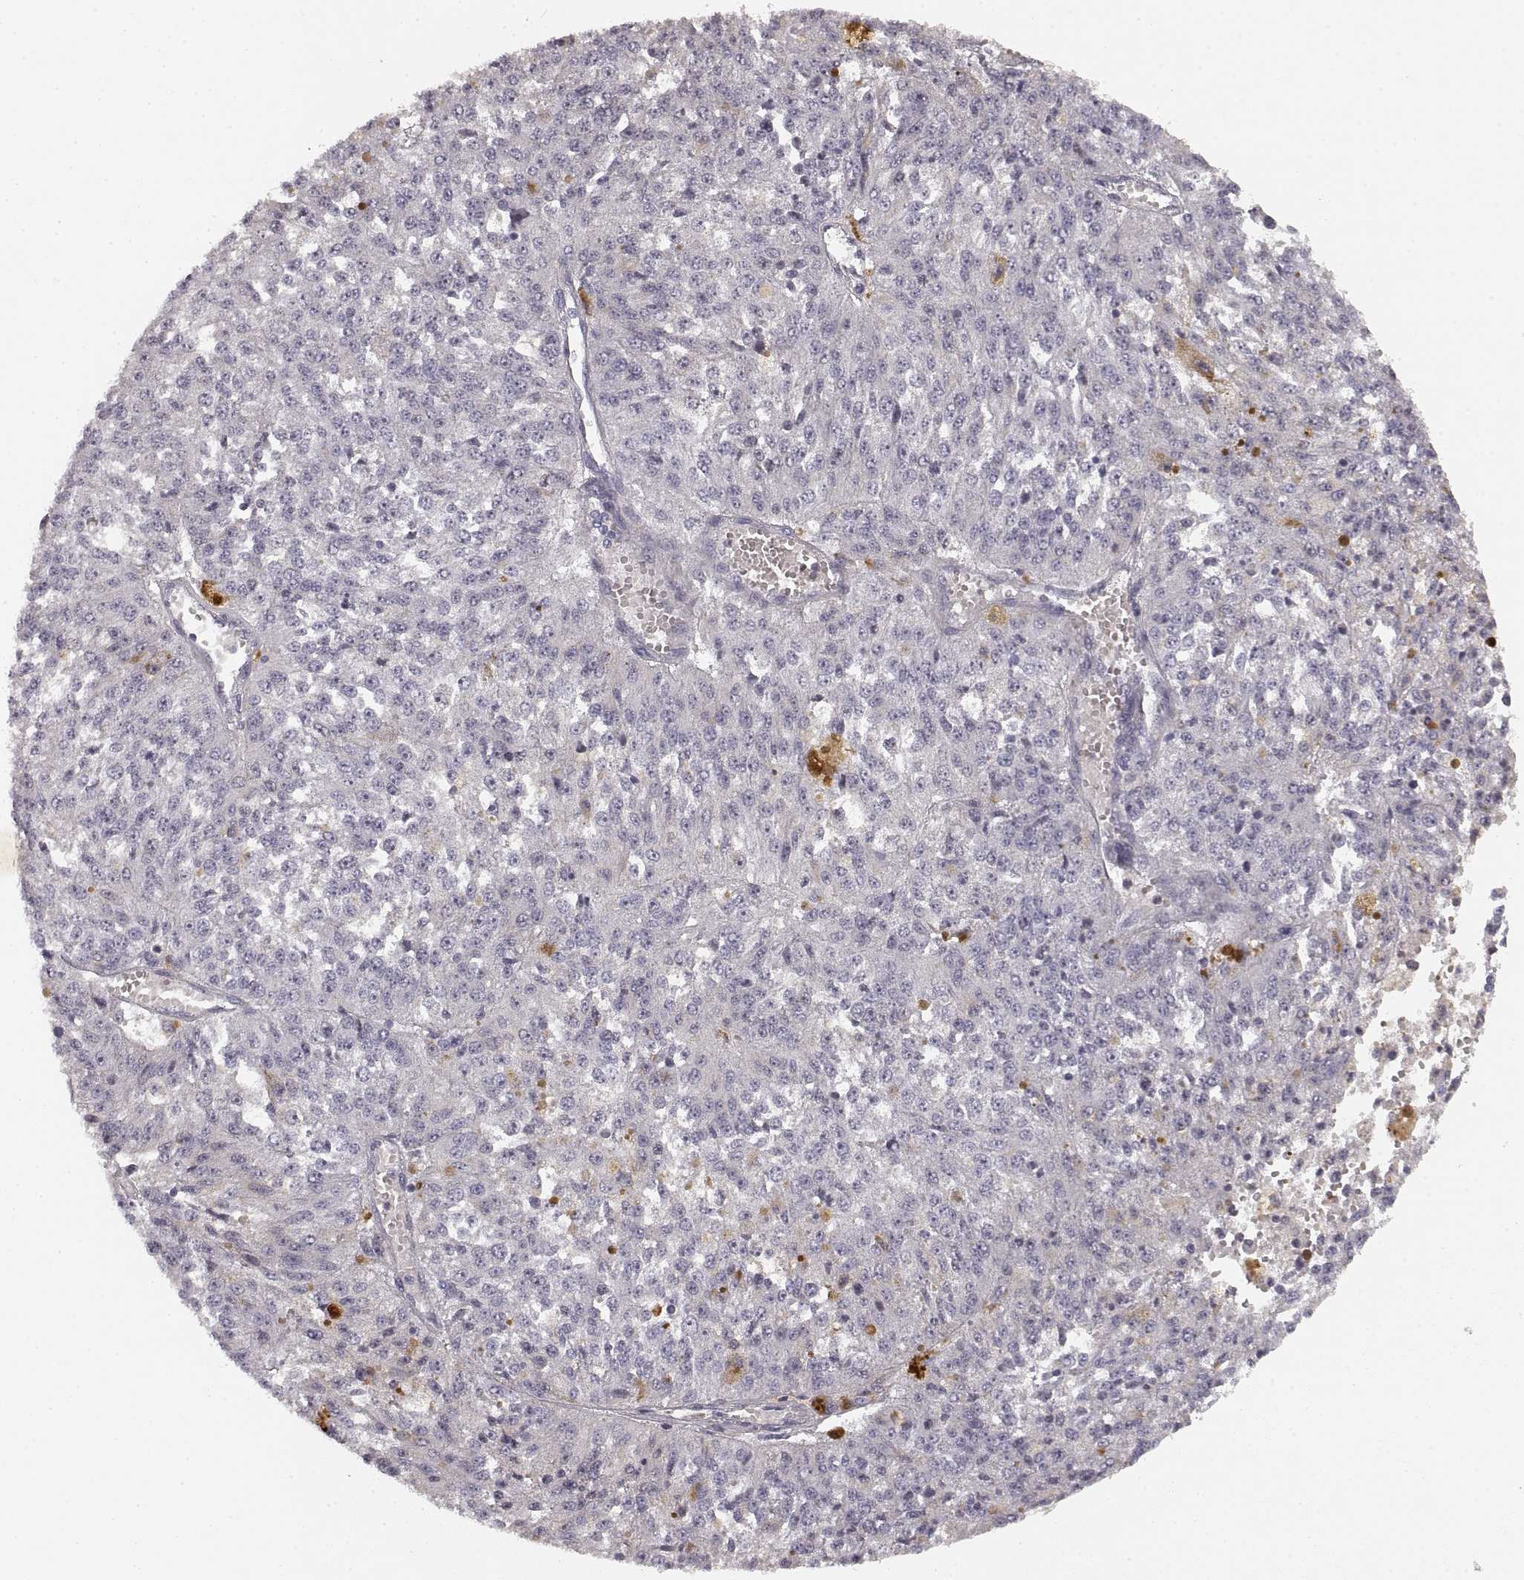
{"staining": {"intensity": "negative", "quantity": "none", "location": "none"}, "tissue": "melanoma", "cell_type": "Tumor cells", "image_type": "cancer", "snomed": [{"axis": "morphology", "description": "Malignant melanoma, Metastatic site"}, {"axis": "topography", "description": "Lymph node"}], "caption": "IHC of human melanoma demonstrates no staining in tumor cells. (DAB (3,3'-diaminobenzidine) immunohistochemistry, high magnification).", "gene": "RUNDC3A", "patient": {"sex": "female", "age": 64}}